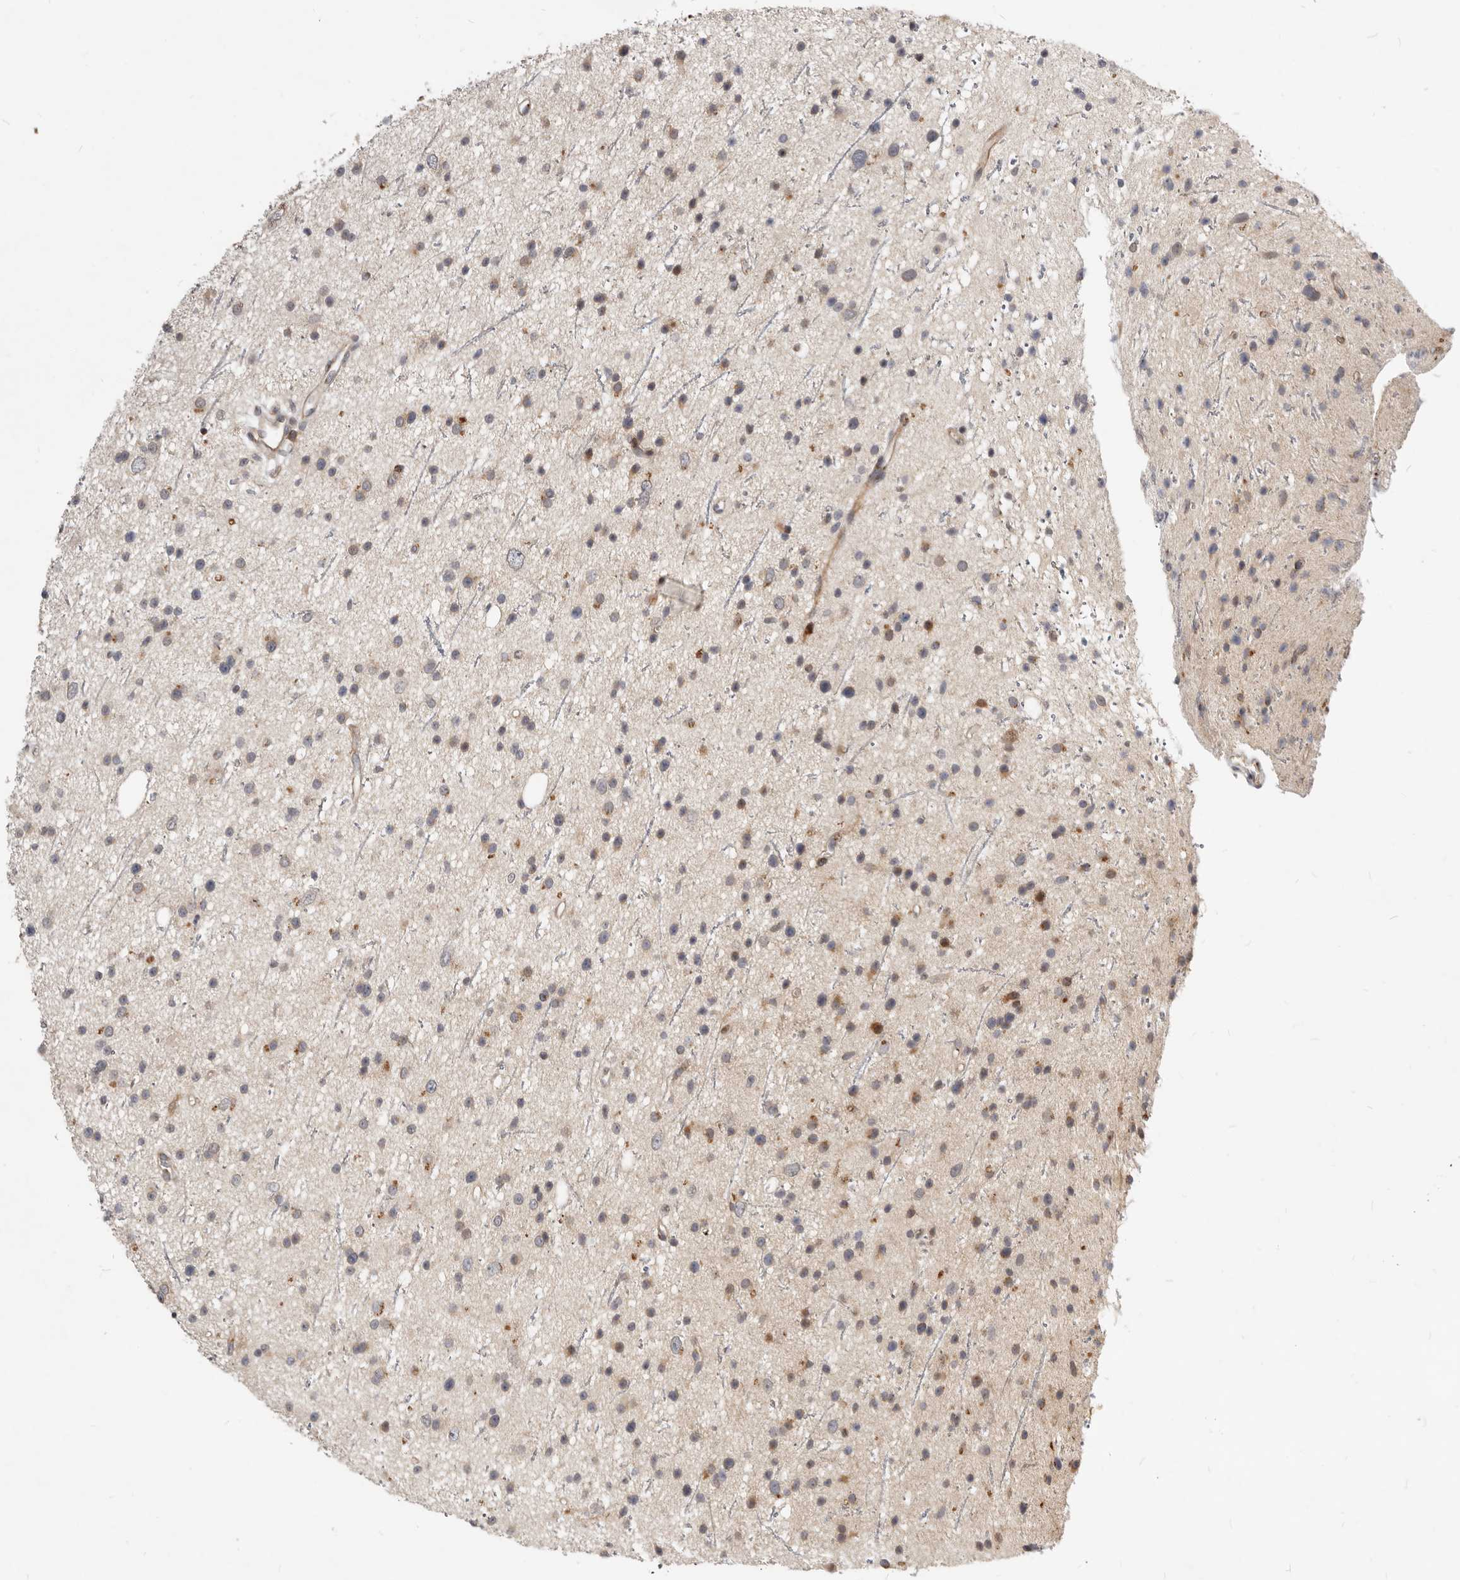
{"staining": {"intensity": "moderate", "quantity": "<25%", "location": "cytoplasmic/membranous"}, "tissue": "glioma", "cell_type": "Tumor cells", "image_type": "cancer", "snomed": [{"axis": "morphology", "description": "Glioma, malignant, Low grade"}, {"axis": "topography", "description": "Cerebral cortex"}], "caption": "Immunohistochemical staining of human glioma displays moderate cytoplasmic/membranous protein expression in about <25% of tumor cells.", "gene": "NPY4R", "patient": {"sex": "female", "age": 39}}